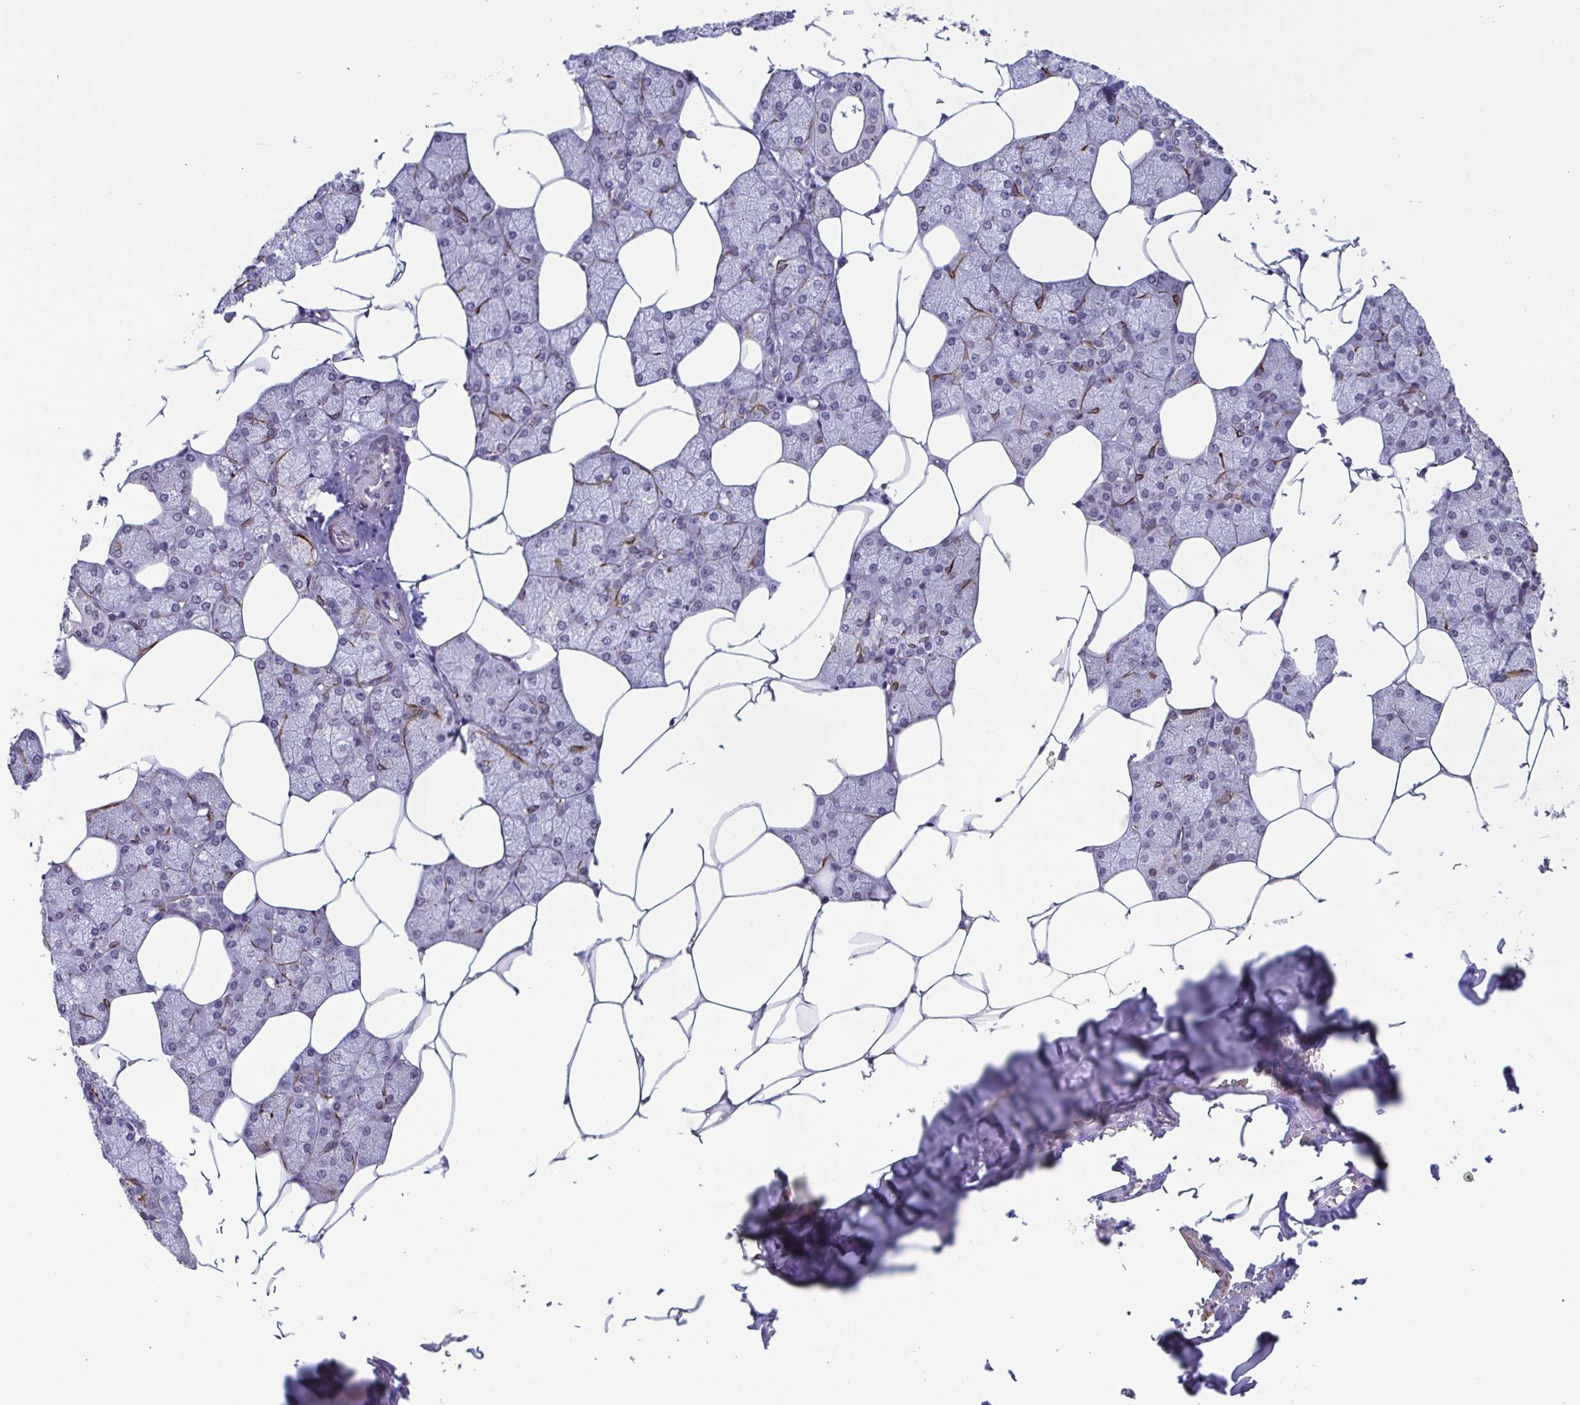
{"staining": {"intensity": "strong", "quantity": "<25%", "location": "nuclear"}, "tissue": "salivary gland", "cell_type": "Glandular cells", "image_type": "normal", "snomed": [{"axis": "morphology", "description": "Normal tissue, NOS"}, {"axis": "topography", "description": "Salivary gland"}], "caption": "An image of salivary gland stained for a protein exhibits strong nuclear brown staining in glandular cells. (DAB (3,3'-diaminobenzidine) IHC, brown staining for protein, blue staining for nuclei).", "gene": "TMEM92", "patient": {"sex": "female", "age": 43}}